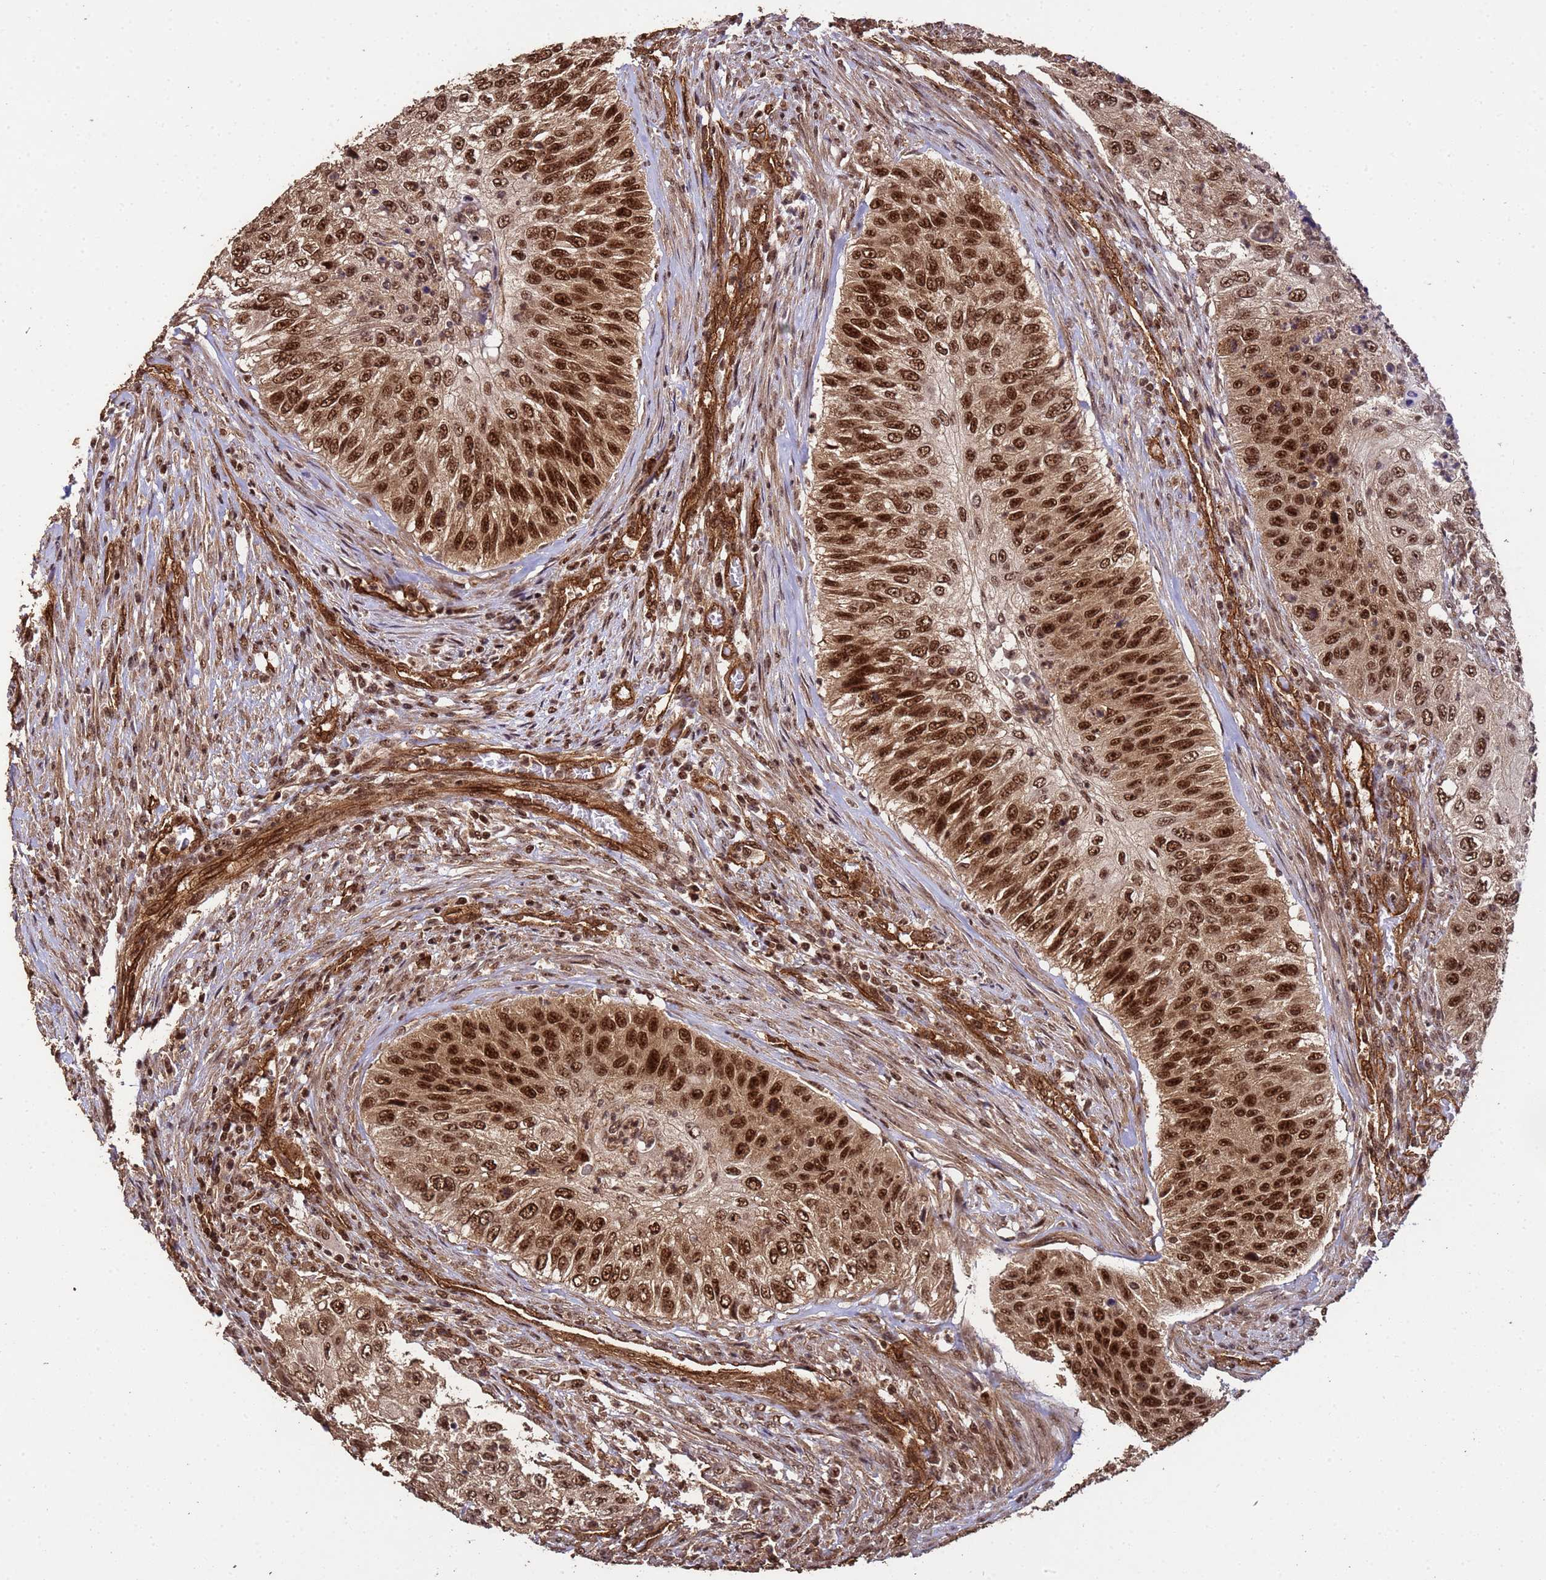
{"staining": {"intensity": "strong", "quantity": ">75%", "location": "cytoplasmic/membranous,nuclear"}, "tissue": "urothelial cancer", "cell_type": "Tumor cells", "image_type": "cancer", "snomed": [{"axis": "morphology", "description": "Urothelial carcinoma, High grade"}, {"axis": "topography", "description": "Urinary bladder"}], "caption": "IHC photomicrograph of neoplastic tissue: human urothelial cancer stained using immunohistochemistry displays high levels of strong protein expression localized specifically in the cytoplasmic/membranous and nuclear of tumor cells, appearing as a cytoplasmic/membranous and nuclear brown color.", "gene": "SYF2", "patient": {"sex": "female", "age": 60}}